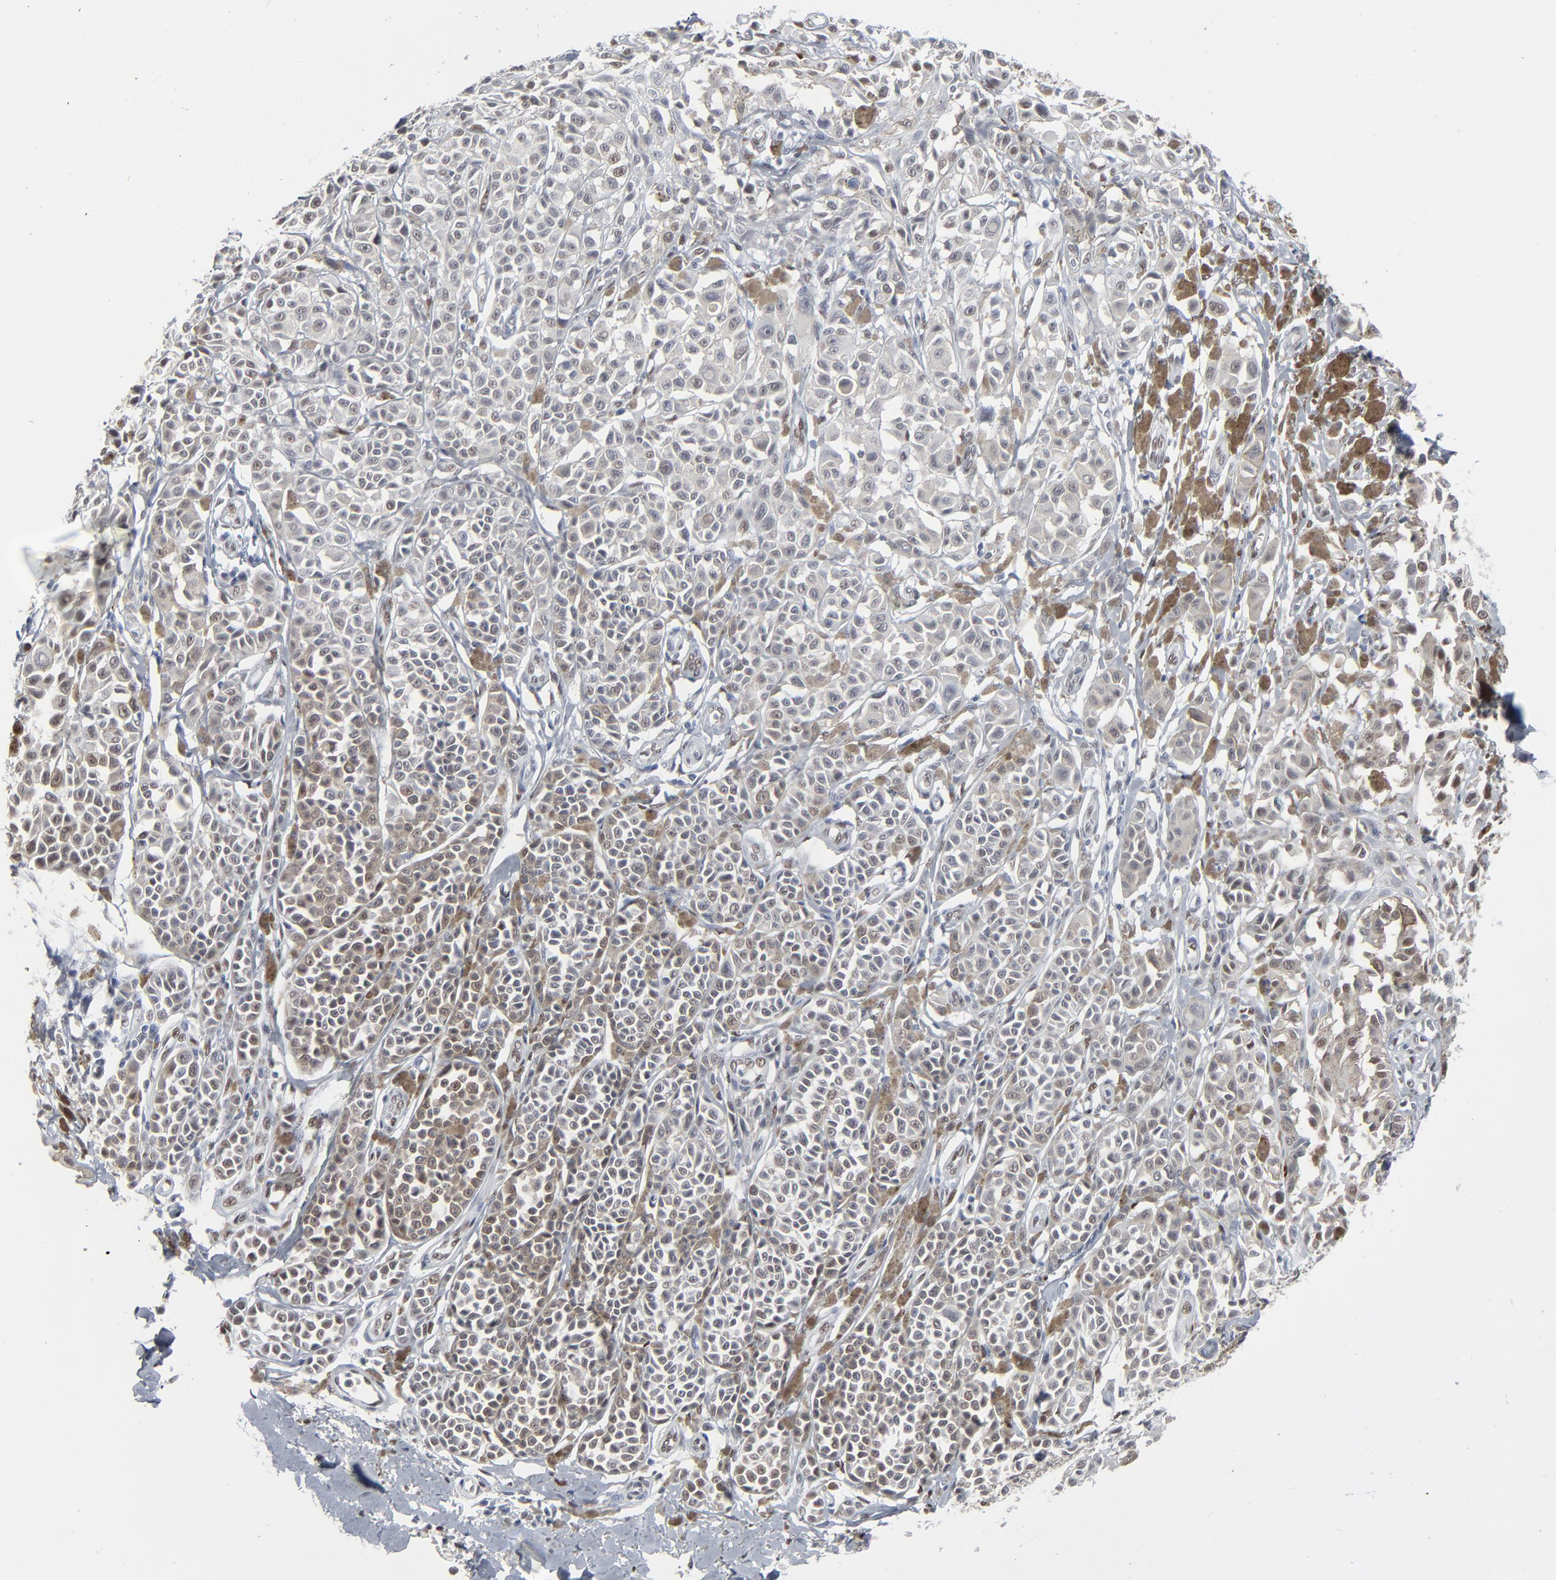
{"staining": {"intensity": "negative", "quantity": "none", "location": "none"}, "tissue": "melanoma", "cell_type": "Tumor cells", "image_type": "cancer", "snomed": [{"axis": "morphology", "description": "Malignant melanoma, NOS"}, {"axis": "topography", "description": "Skin"}], "caption": "This is a photomicrograph of immunohistochemistry staining of melanoma, which shows no positivity in tumor cells.", "gene": "ATF7", "patient": {"sex": "female", "age": 38}}